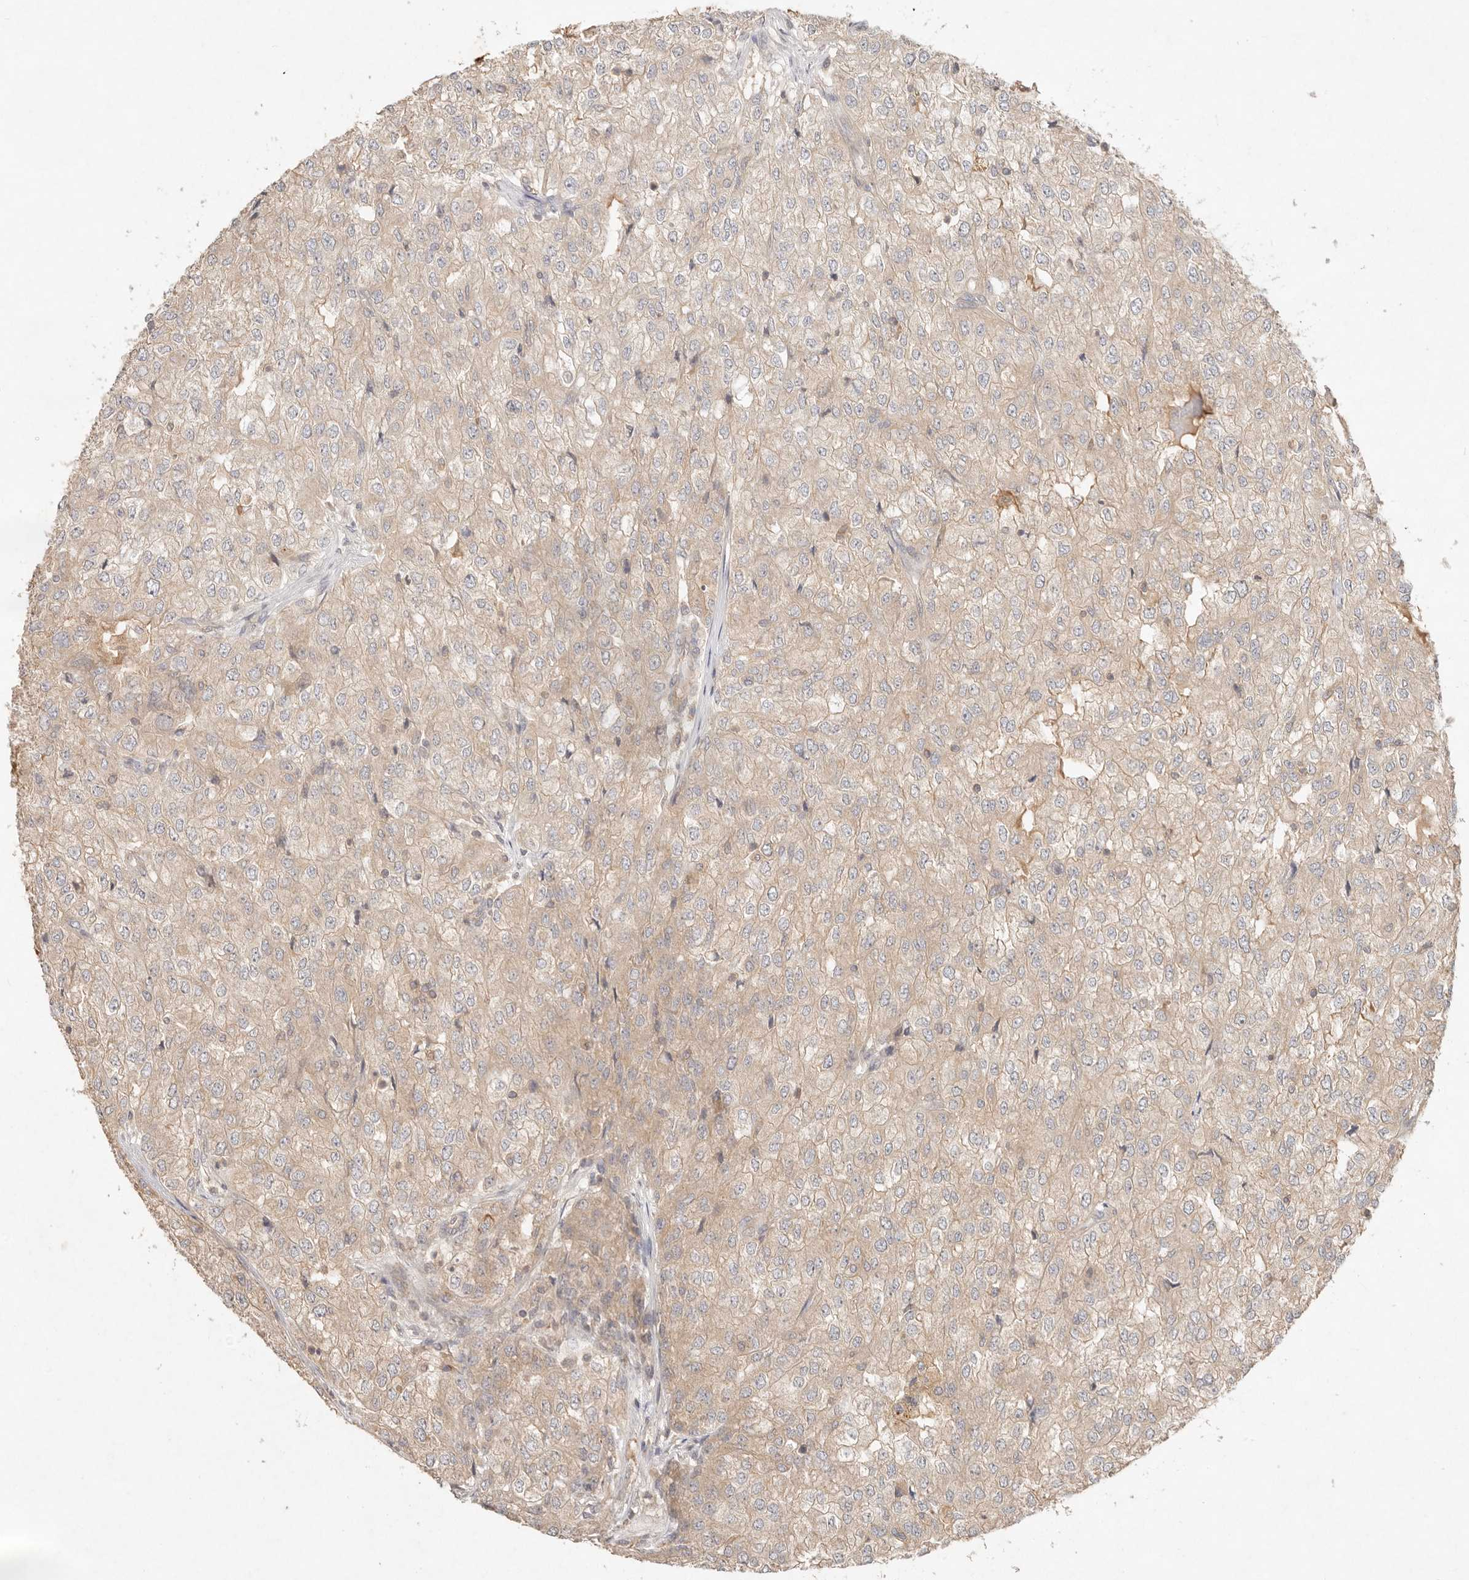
{"staining": {"intensity": "weak", "quantity": ">75%", "location": "cytoplasmic/membranous"}, "tissue": "renal cancer", "cell_type": "Tumor cells", "image_type": "cancer", "snomed": [{"axis": "morphology", "description": "Adenocarcinoma, NOS"}, {"axis": "topography", "description": "Kidney"}], "caption": "This histopathology image exhibits renal adenocarcinoma stained with immunohistochemistry (IHC) to label a protein in brown. The cytoplasmic/membranous of tumor cells show weak positivity for the protein. Nuclei are counter-stained blue.", "gene": "HECTD3", "patient": {"sex": "female", "age": 54}}